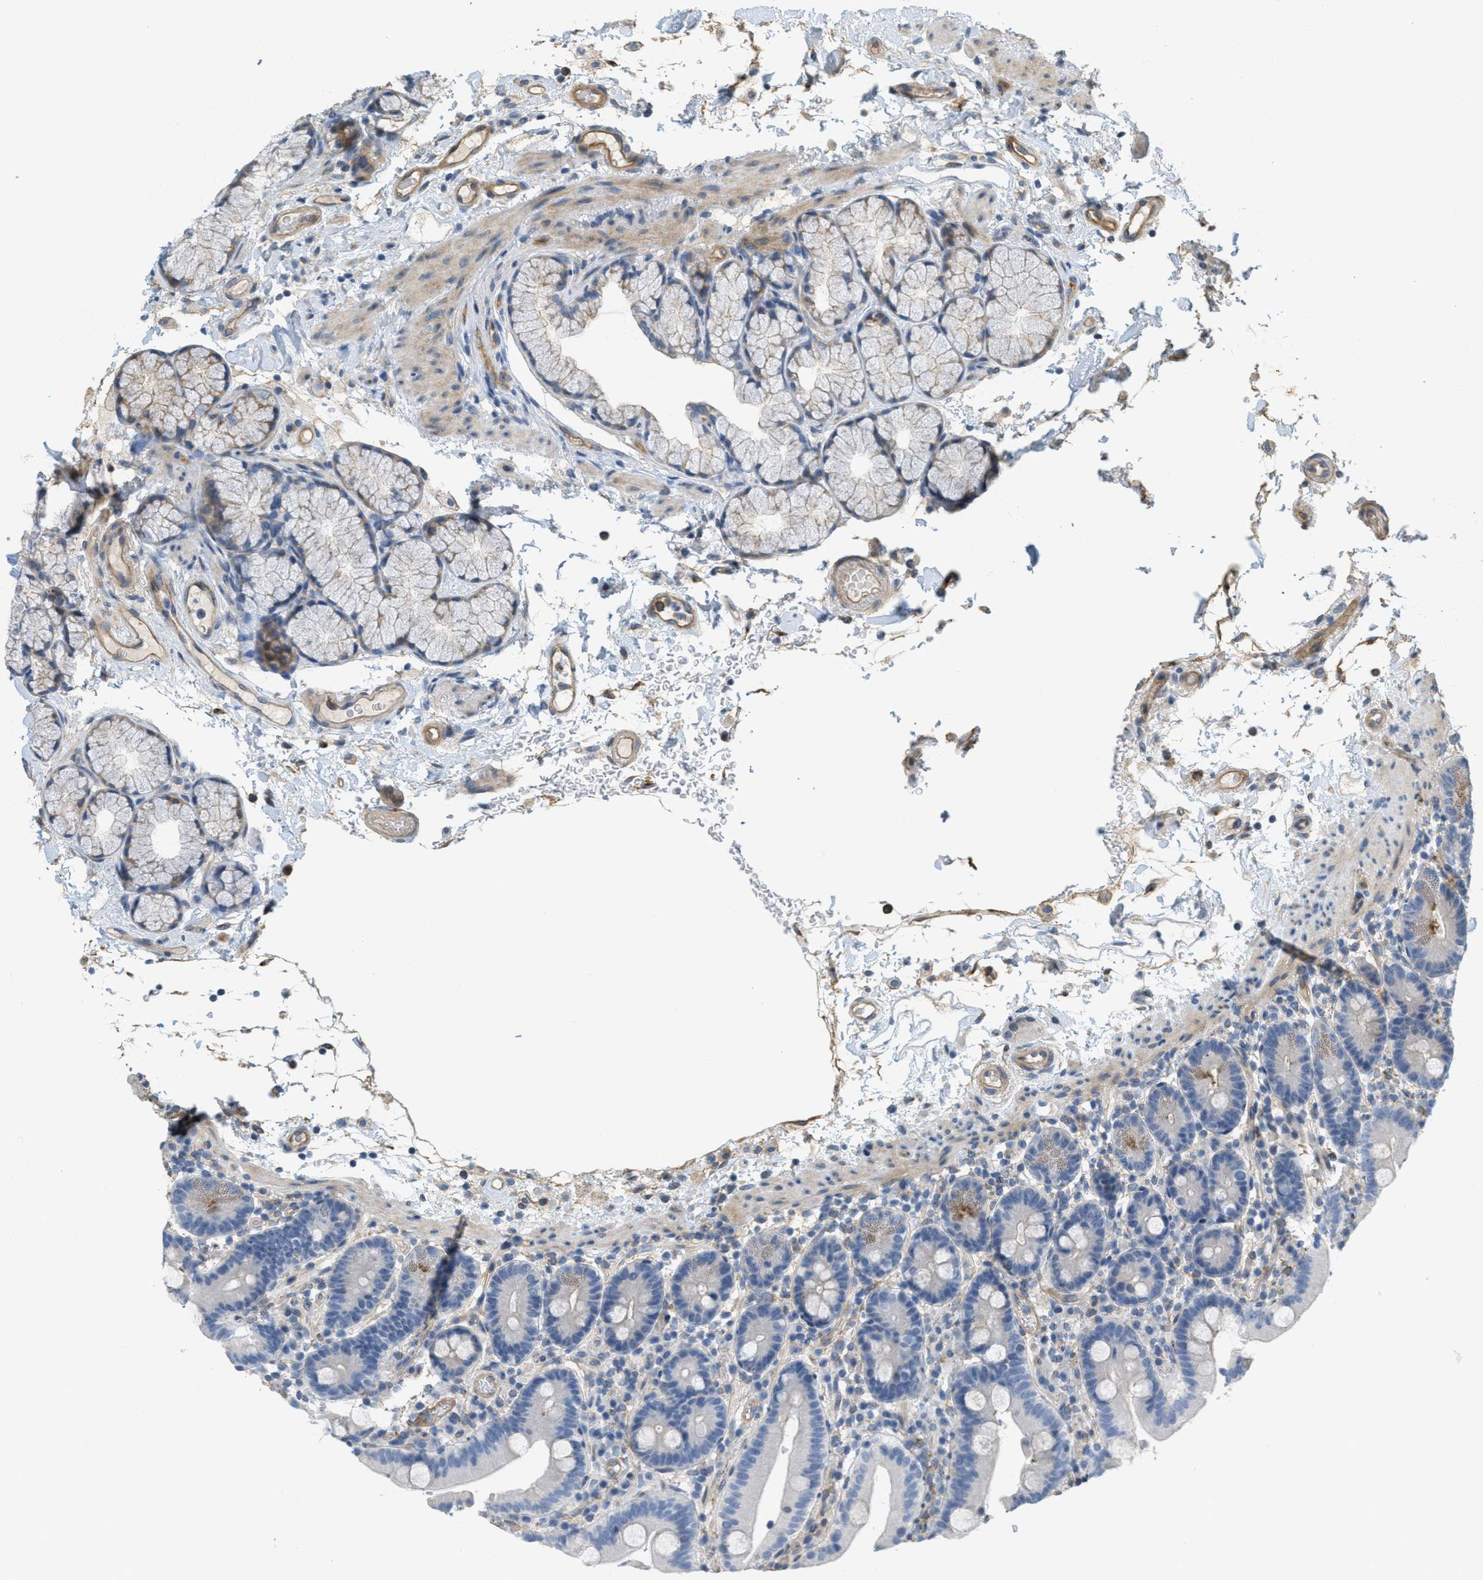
{"staining": {"intensity": "negative", "quantity": "none", "location": "none"}, "tissue": "duodenum", "cell_type": "Glandular cells", "image_type": "normal", "snomed": [{"axis": "morphology", "description": "Normal tissue, NOS"}, {"axis": "topography", "description": "Small intestine, NOS"}], "caption": "Immunohistochemistry (IHC) image of benign human duodenum stained for a protein (brown), which exhibits no staining in glandular cells.", "gene": "ADCY5", "patient": {"sex": "female", "age": 71}}